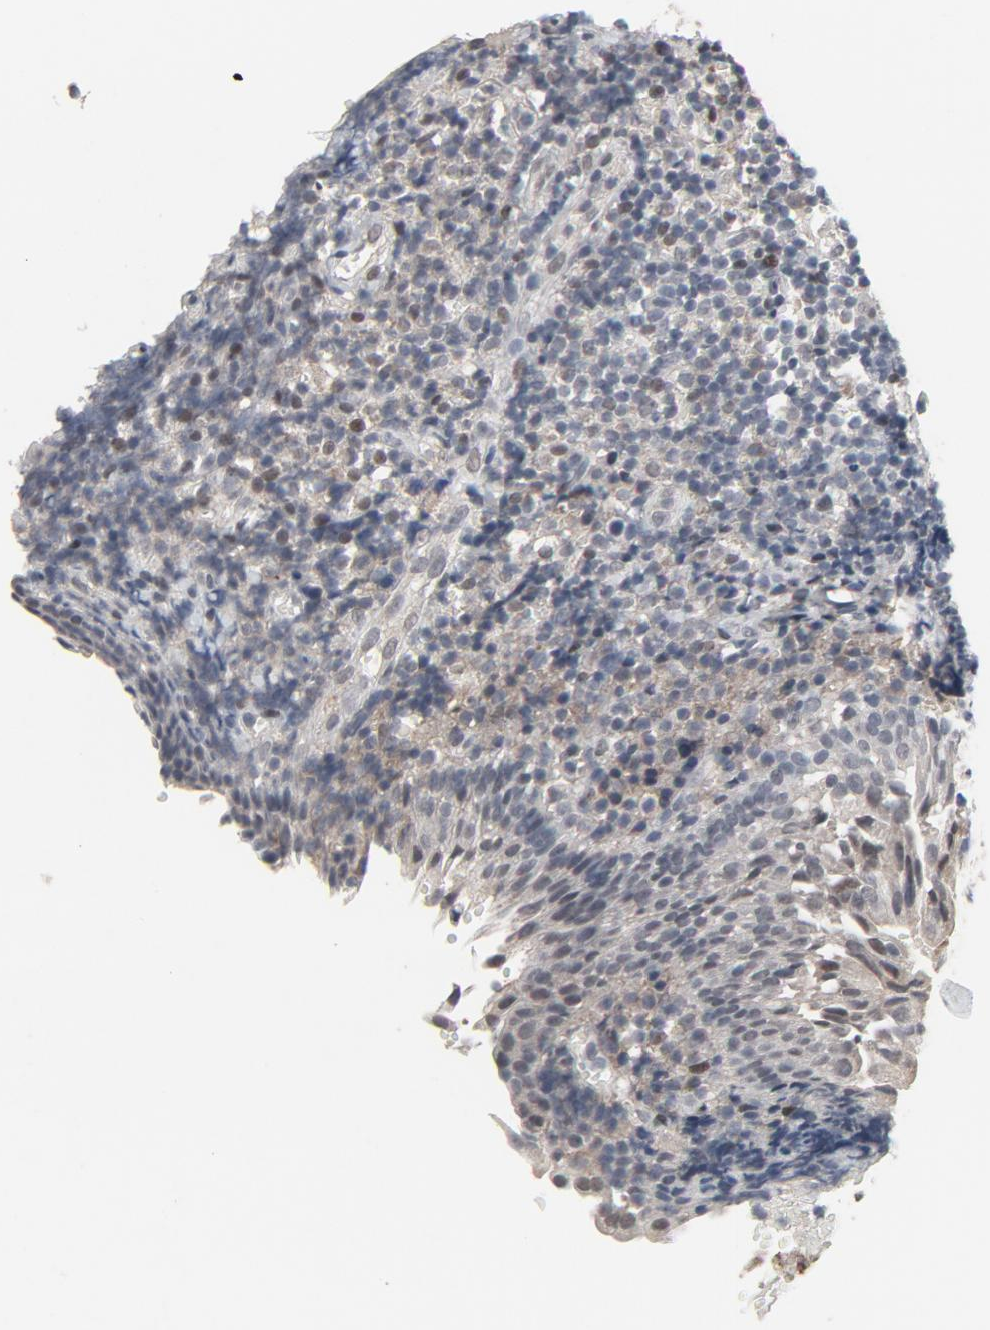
{"staining": {"intensity": "weak", "quantity": "<25%", "location": "cytoplasmic/membranous"}, "tissue": "tonsil", "cell_type": "Germinal center cells", "image_type": "normal", "snomed": [{"axis": "morphology", "description": "Normal tissue, NOS"}, {"axis": "topography", "description": "Tonsil"}], "caption": "IHC of benign human tonsil shows no expression in germinal center cells. (Immunohistochemistry, brightfield microscopy, high magnification).", "gene": "MT3", "patient": {"sex": "female", "age": 40}}